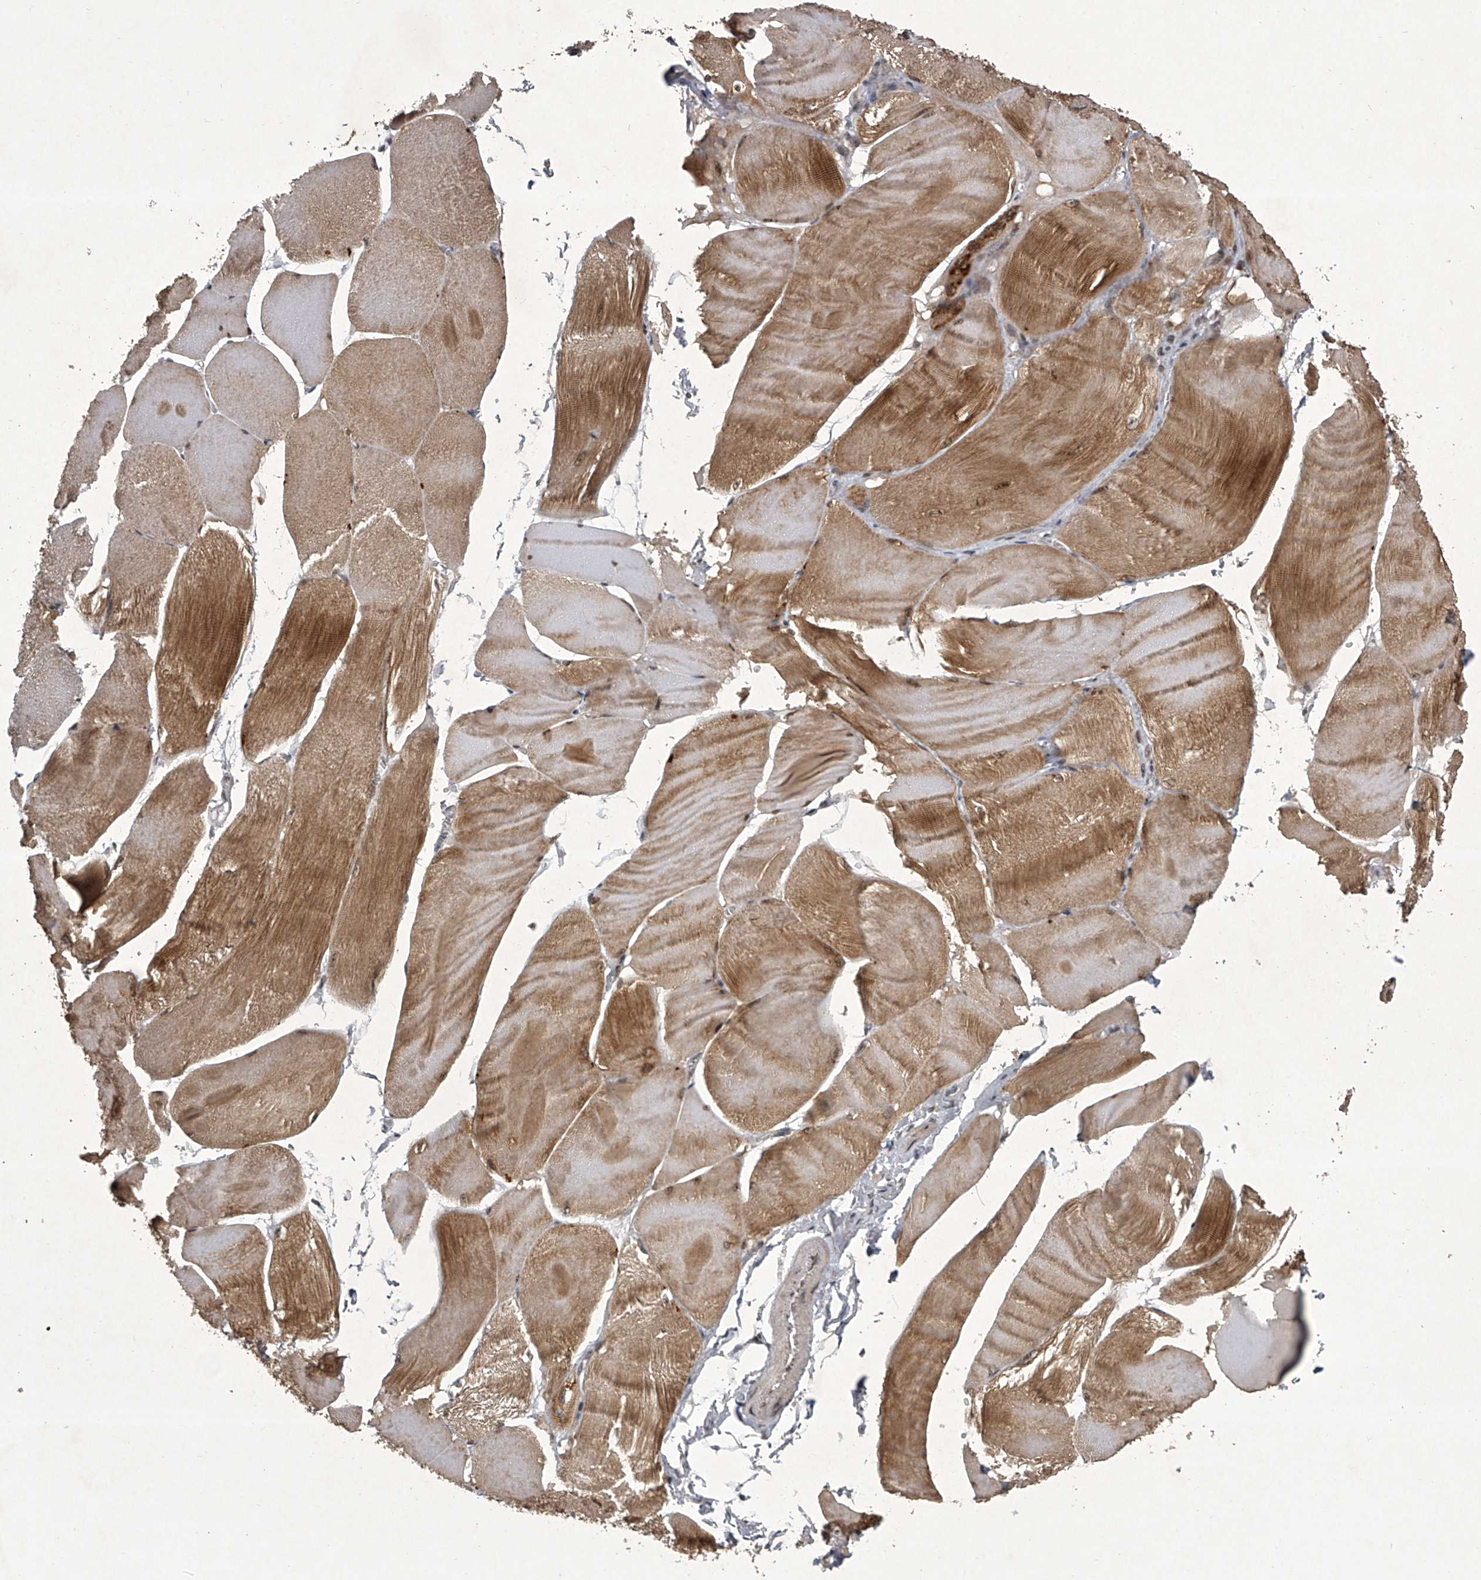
{"staining": {"intensity": "moderate", "quantity": "25%-75%", "location": "cytoplasmic/membranous,nuclear"}, "tissue": "skeletal muscle", "cell_type": "Myocytes", "image_type": "normal", "snomed": [{"axis": "morphology", "description": "Normal tissue, NOS"}, {"axis": "morphology", "description": "Basal cell carcinoma"}, {"axis": "topography", "description": "Skeletal muscle"}], "caption": "Protein staining demonstrates moderate cytoplasmic/membranous,nuclear expression in about 25%-75% of myocytes in normal skeletal muscle.", "gene": "MLLT1", "patient": {"sex": "female", "age": 64}}